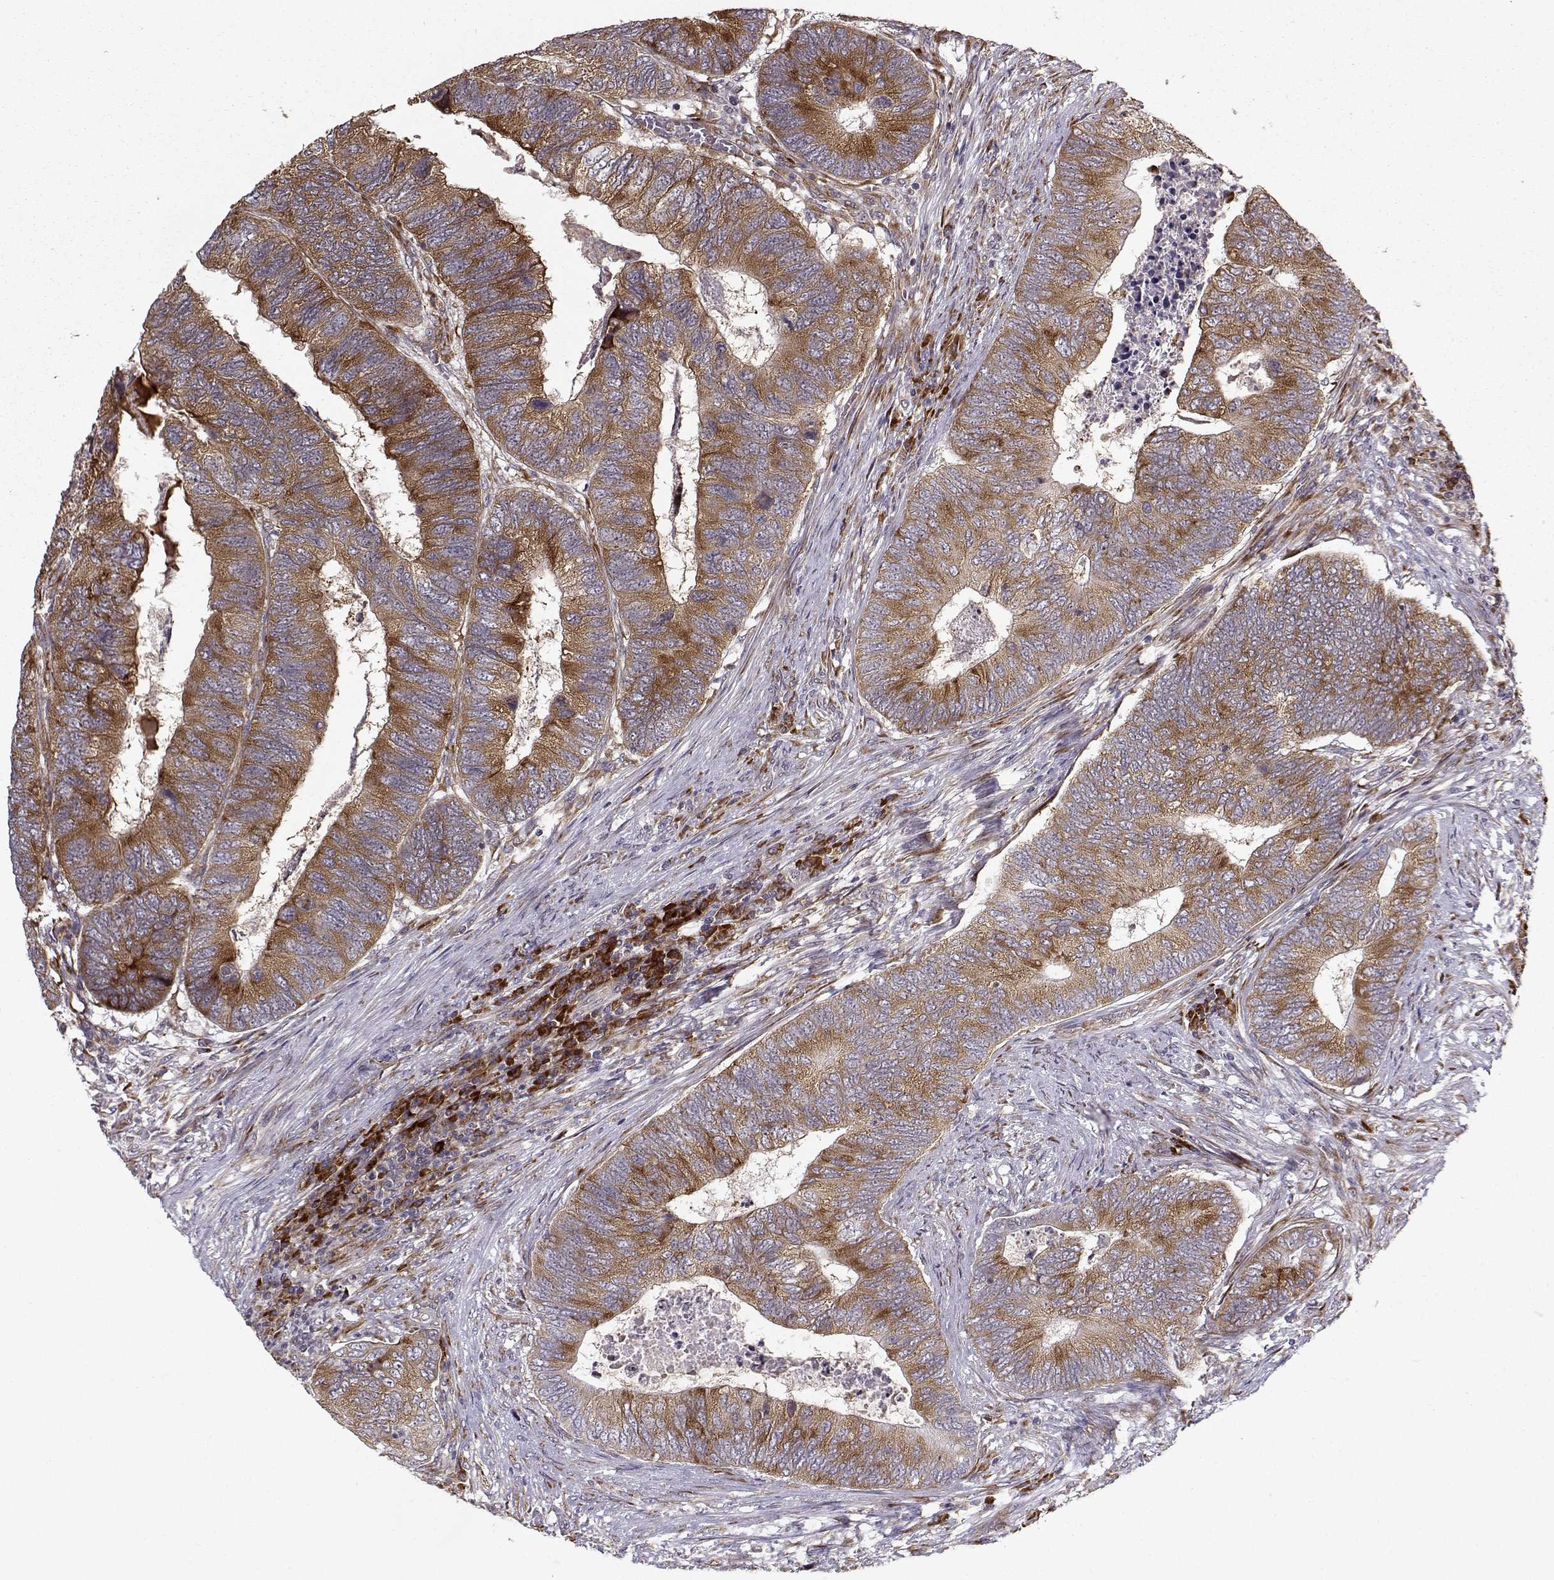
{"staining": {"intensity": "strong", "quantity": ">75%", "location": "cytoplasmic/membranous"}, "tissue": "colorectal cancer", "cell_type": "Tumor cells", "image_type": "cancer", "snomed": [{"axis": "morphology", "description": "Adenocarcinoma, NOS"}, {"axis": "topography", "description": "Colon"}], "caption": "Human adenocarcinoma (colorectal) stained for a protein (brown) shows strong cytoplasmic/membranous positive expression in about >75% of tumor cells.", "gene": "RPL31", "patient": {"sex": "female", "age": 67}}